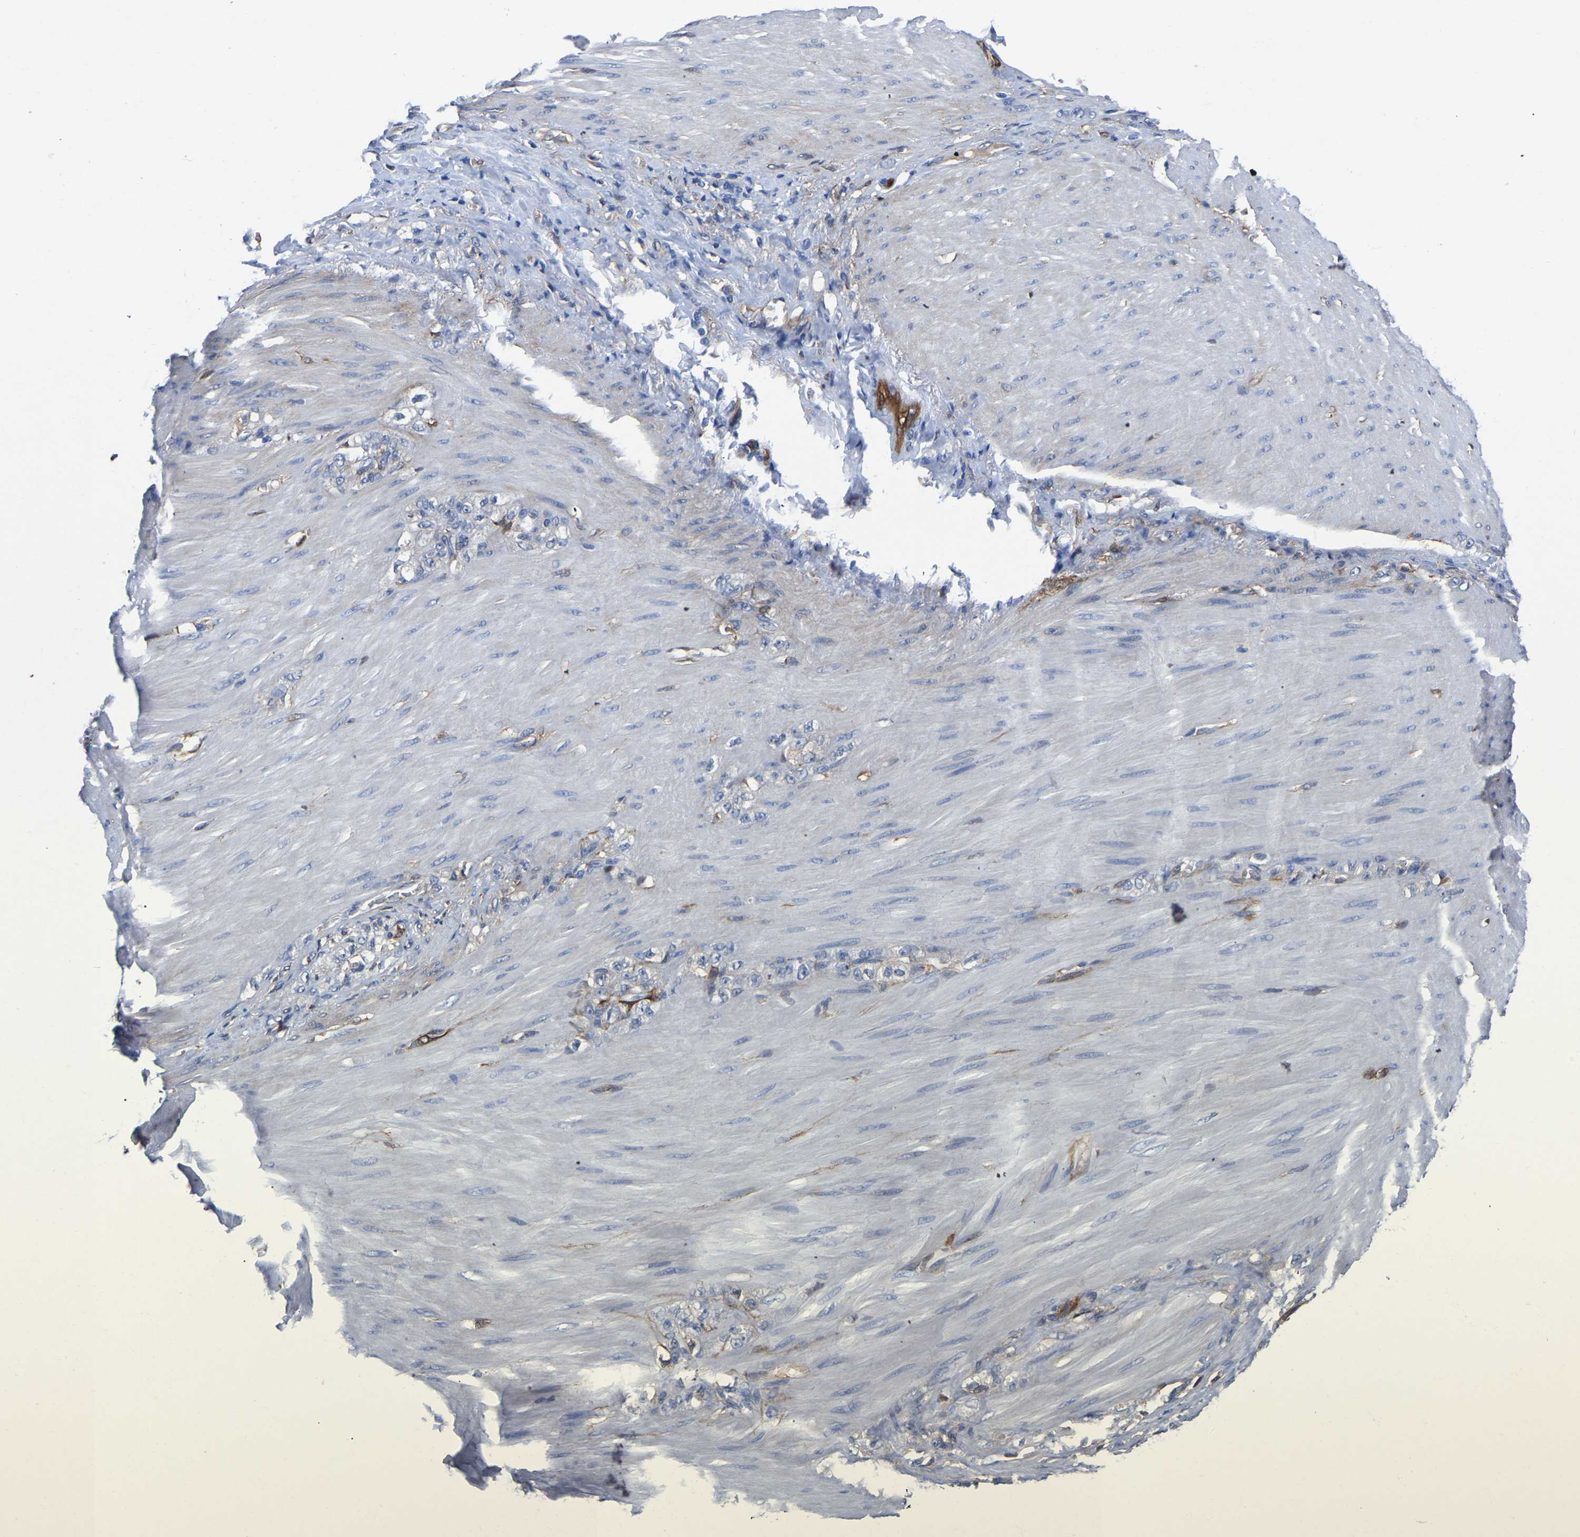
{"staining": {"intensity": "negative", "quantity": "none", "location": "none"}, "tissue": "stomach cancer", "cell_type": "Tumor cells", "image_type": "cancer", "snomed": [{"axis": "morphology", "description": "Normal tissue, NOS"}, {"axis": "morphology", "description": "Adenocarcinoma, NOS"}, {"axis": "topography", "description": "Stomach"}], "caption": "Immunohistochemistry (IHC) of human stomach cancer shows no staining in tumor cells.", "gene": "ATG2B", "patient": {"sex": "male", "age": 82}}